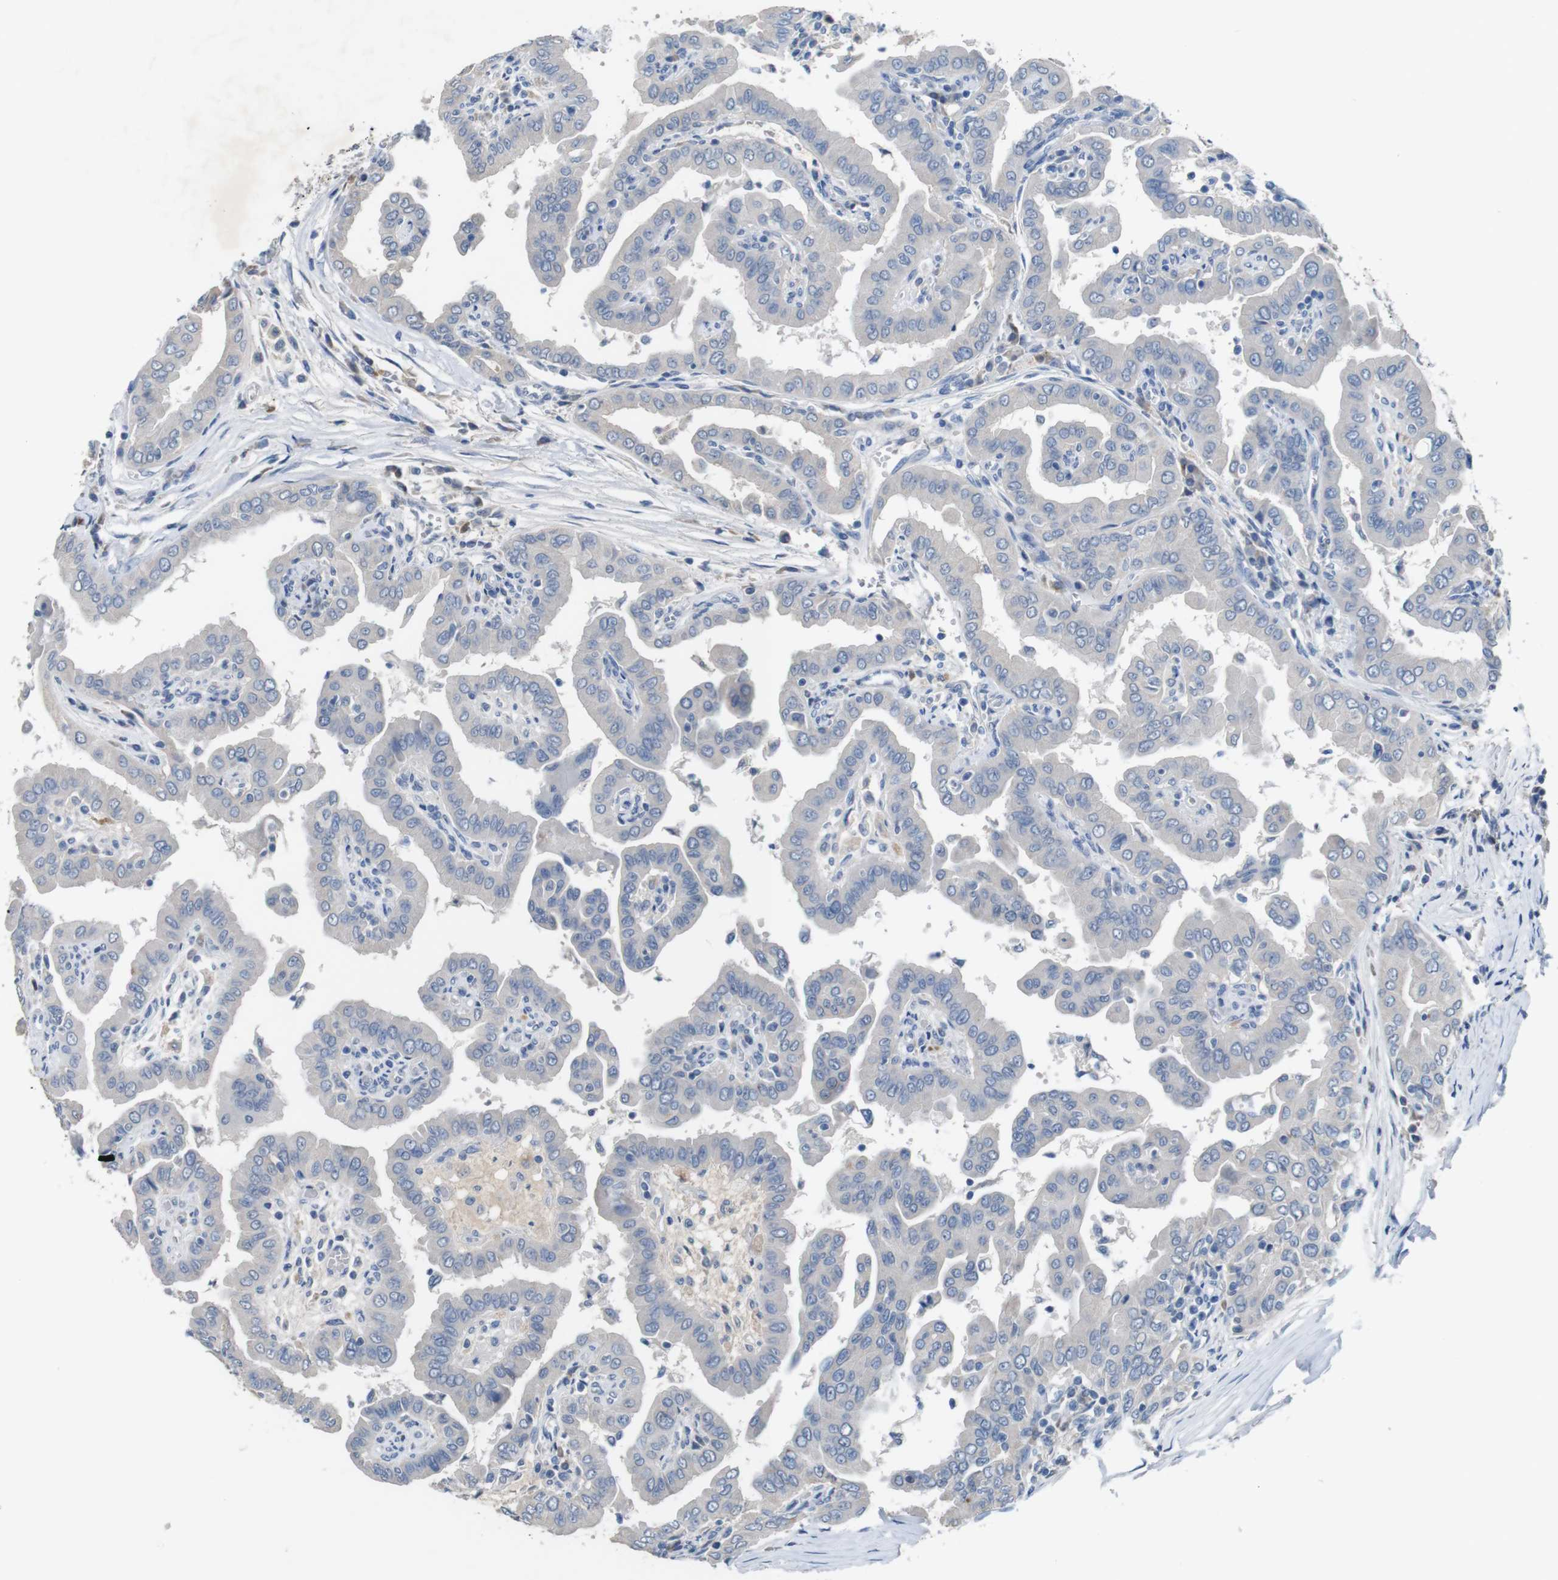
{"staining": {"intensity": "negative", "quantity": "none", "location": "none"}, "tissue": "thyroid cancer", "cell_type": "Tumor cells", "image_type": "cancer", "snomed": [{"axis": "morphology", "description": "Papillary adenocarcinoma, NOS"}, {"axis": "topography", "description": "Thyroid gland"}], "caption": "This is a photomicrograph of immunohistochemistry staining of thyroid cancer (papillary adenocarcinoma), which shows no staining in tumor cells. Brightfield microscopy of immunohistochemistry (IHC) stained with DAB (3,3'-diaminobenzidine) (brown) and hematoxylin (blue), captured at high magnification.", "gene": "SLC2A8", "patient": {"sex": "male", "age": 33}}